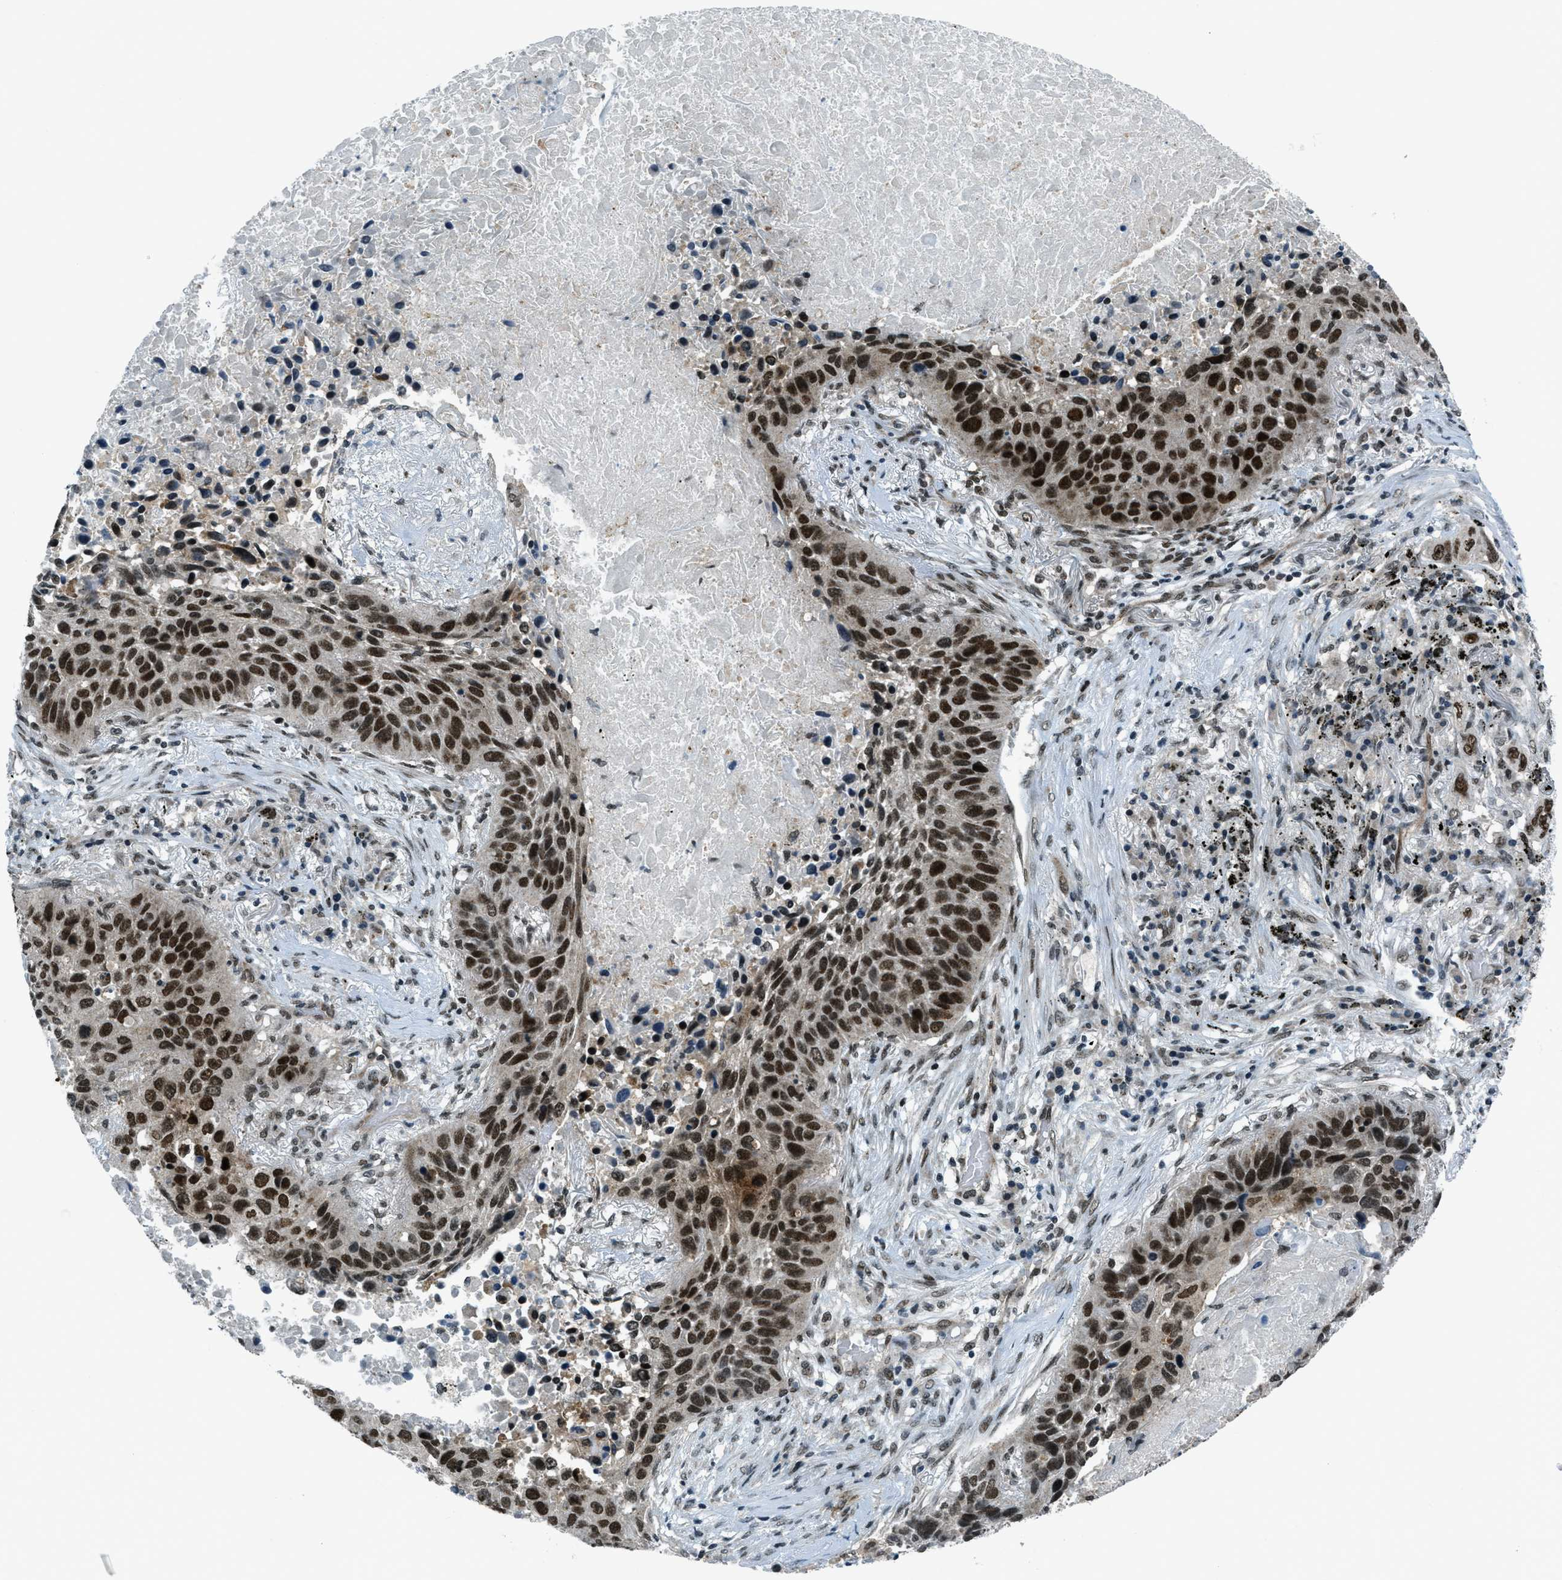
{"staining": {"intensity": "strong", "quantity": ">75%", "location": "nuclear"}, "tissue": "lung cancer", "cell_type": "Tumor cells", "image_type": "cancer", "snomed": [{"axis": "morphology", "description": "Squamous cell carcinoma, NOS"}, {"axis": "topography", "description": "Lung"}], "caption": "Immunohistochemical staining of human lung cancer (squamous cell carcinoma) reveals high levels of strong nuclear staining in approximately >75% of tumor cells.", "gene": "KLF6", "patient": {"sex": "male", "age": 57}}